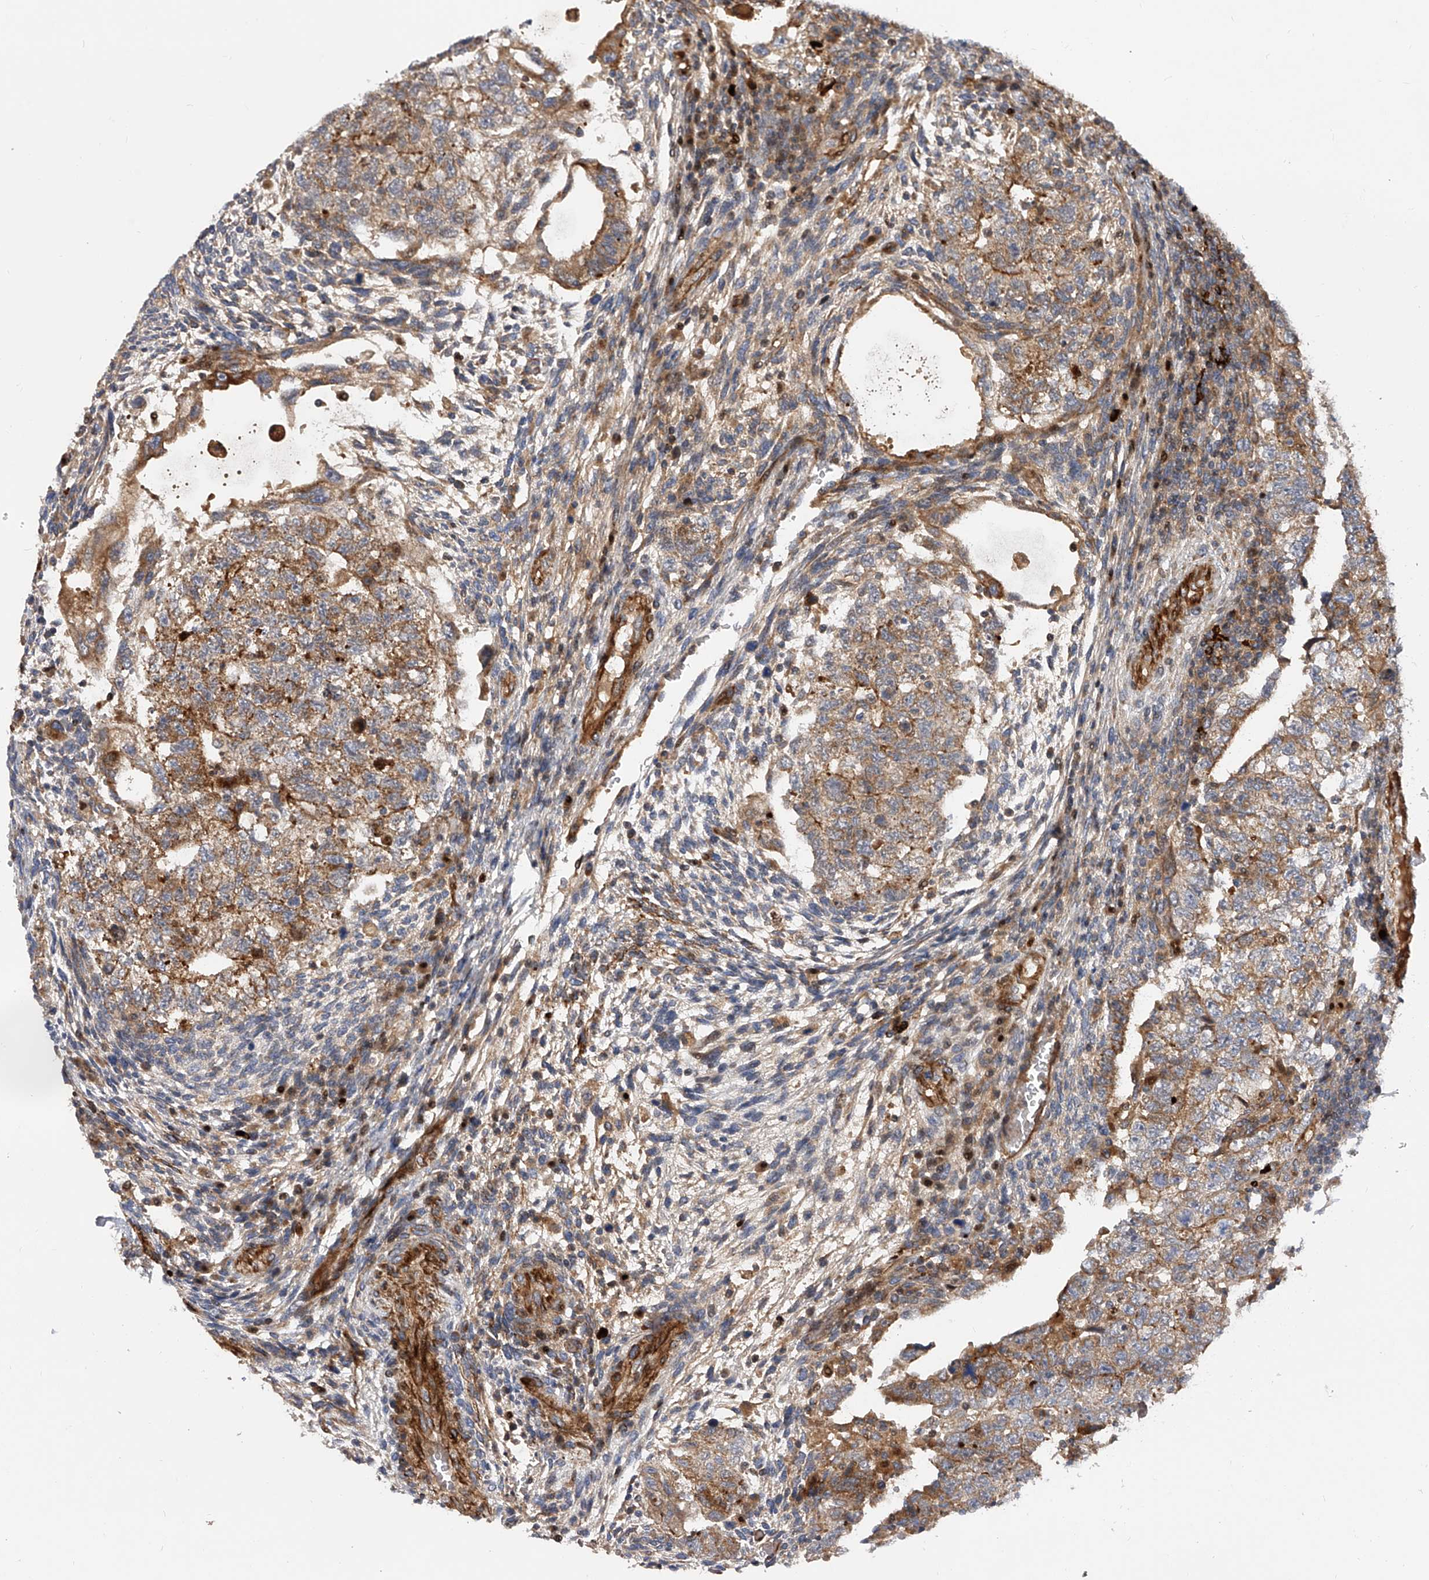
{"staining": {"intensity": "moderate", "quantity": ">75%", "location": "cytoplasmic/membranous"}, "tissue": "testis cancer", "cell_type": "Tumor cells", "image_type": "cancer", "snomed": [{"axis": "morphology", "description": "Carcinoma, Embryonal, NOS"}, {"axis": "topography", "description": "Testis"}], "caption": "This is an image of immunohistochemistry (IHC) staining of testis cancer (embryonal carcinoma), which shows moderate positivity in the cytoplasmic/membranous of tumor cells.", "gene": "PDSS2", "patient": {"sex": "male", "age": 36}}